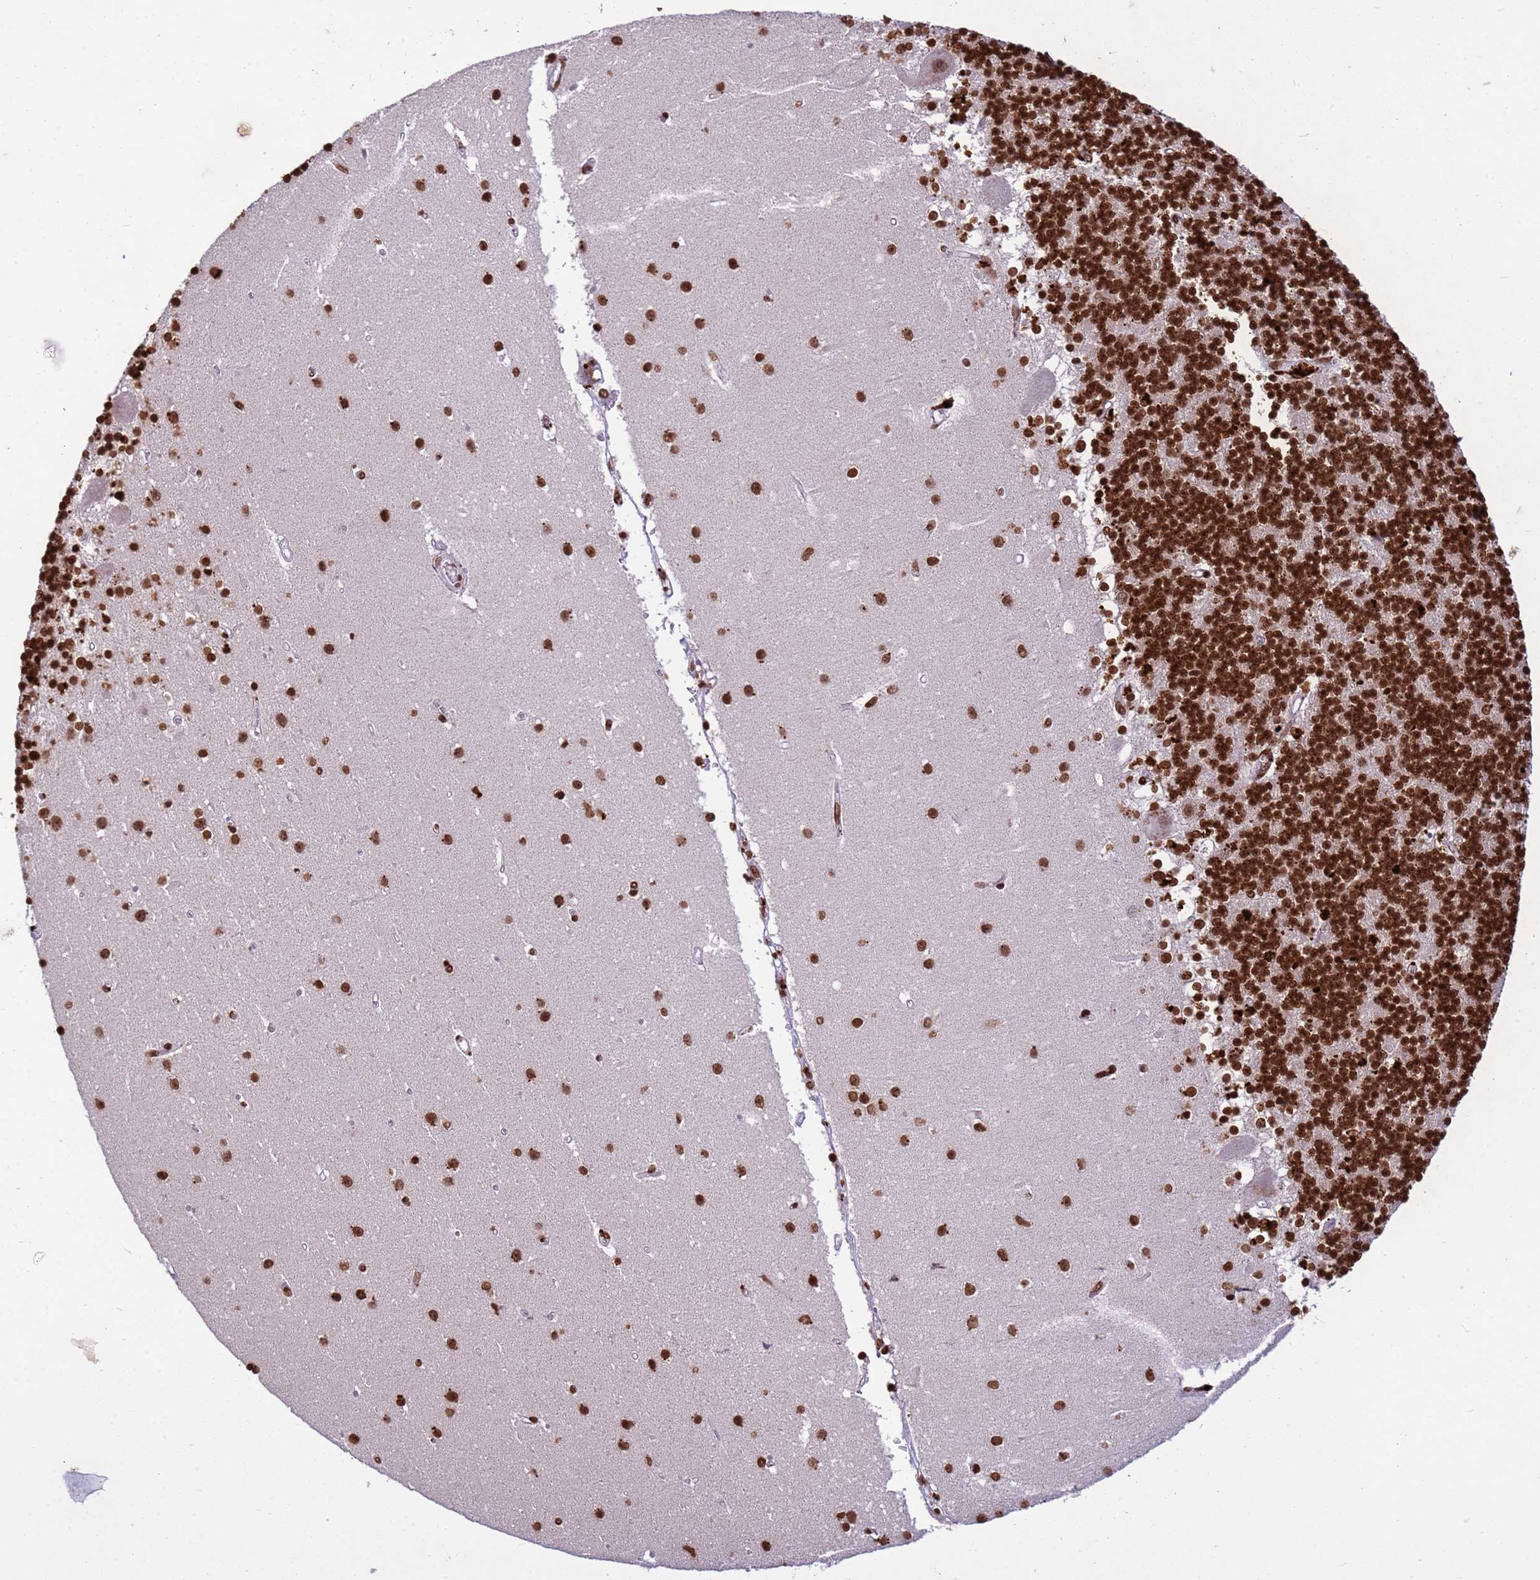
{"staining": {"intensity": "strong", "quantity": ">75%", "location": "nuclear"}, "tissue": "cerebellum", "cell_type": "Cells in granular layer", "image_type": "normal", "snomed": [{"axis": "morphology", "description": "Normal tissue, NOS"}, {"axis": "topography", "description": "Cerebellum"}], "caption": "Immunohistochemistry of benign cerebellum shows high levels of strong nuclear positivity in about >75% of cells in granular layer.", "gene": "H3", "patient": {"sex": "male", "age": 54}}